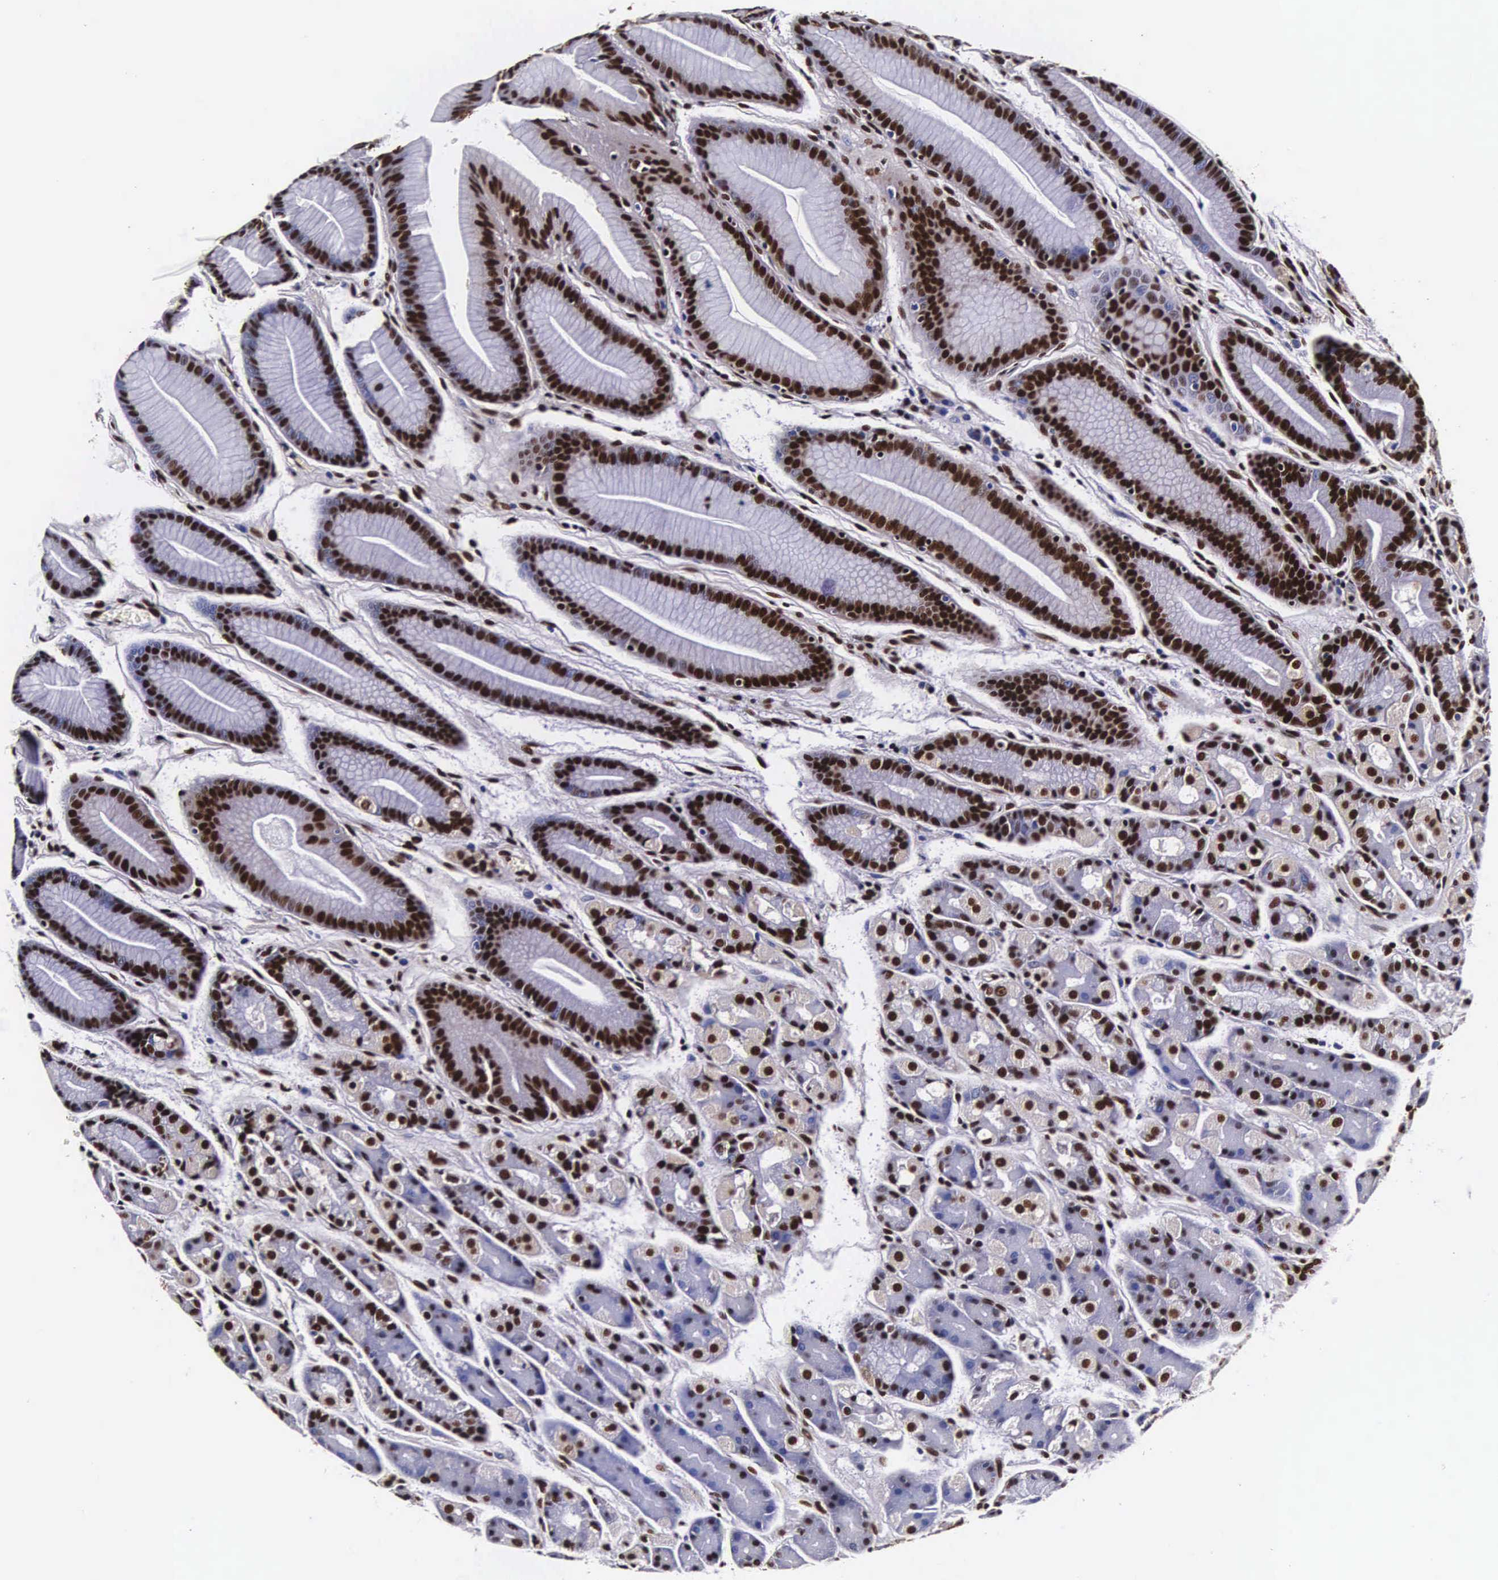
{"staining": {"intensity": "strong", "quantity": "25%-75%", "location": "nuclear"}, "tissue": "stomach", "cell_type": "Glandular cells", "image_type": "normal", "snomed": [{"axis": "morphology", "description": "Normal tissue, NOS"}, {"axis": "topography", "description": "Stomach, upper"}], "caption": "Strong nuclear protein staining is identified in about 25%-75% of glandular cells in stomach.", "gene": "BCL2L2", "patient": {"sex": "male", "age": 72}}